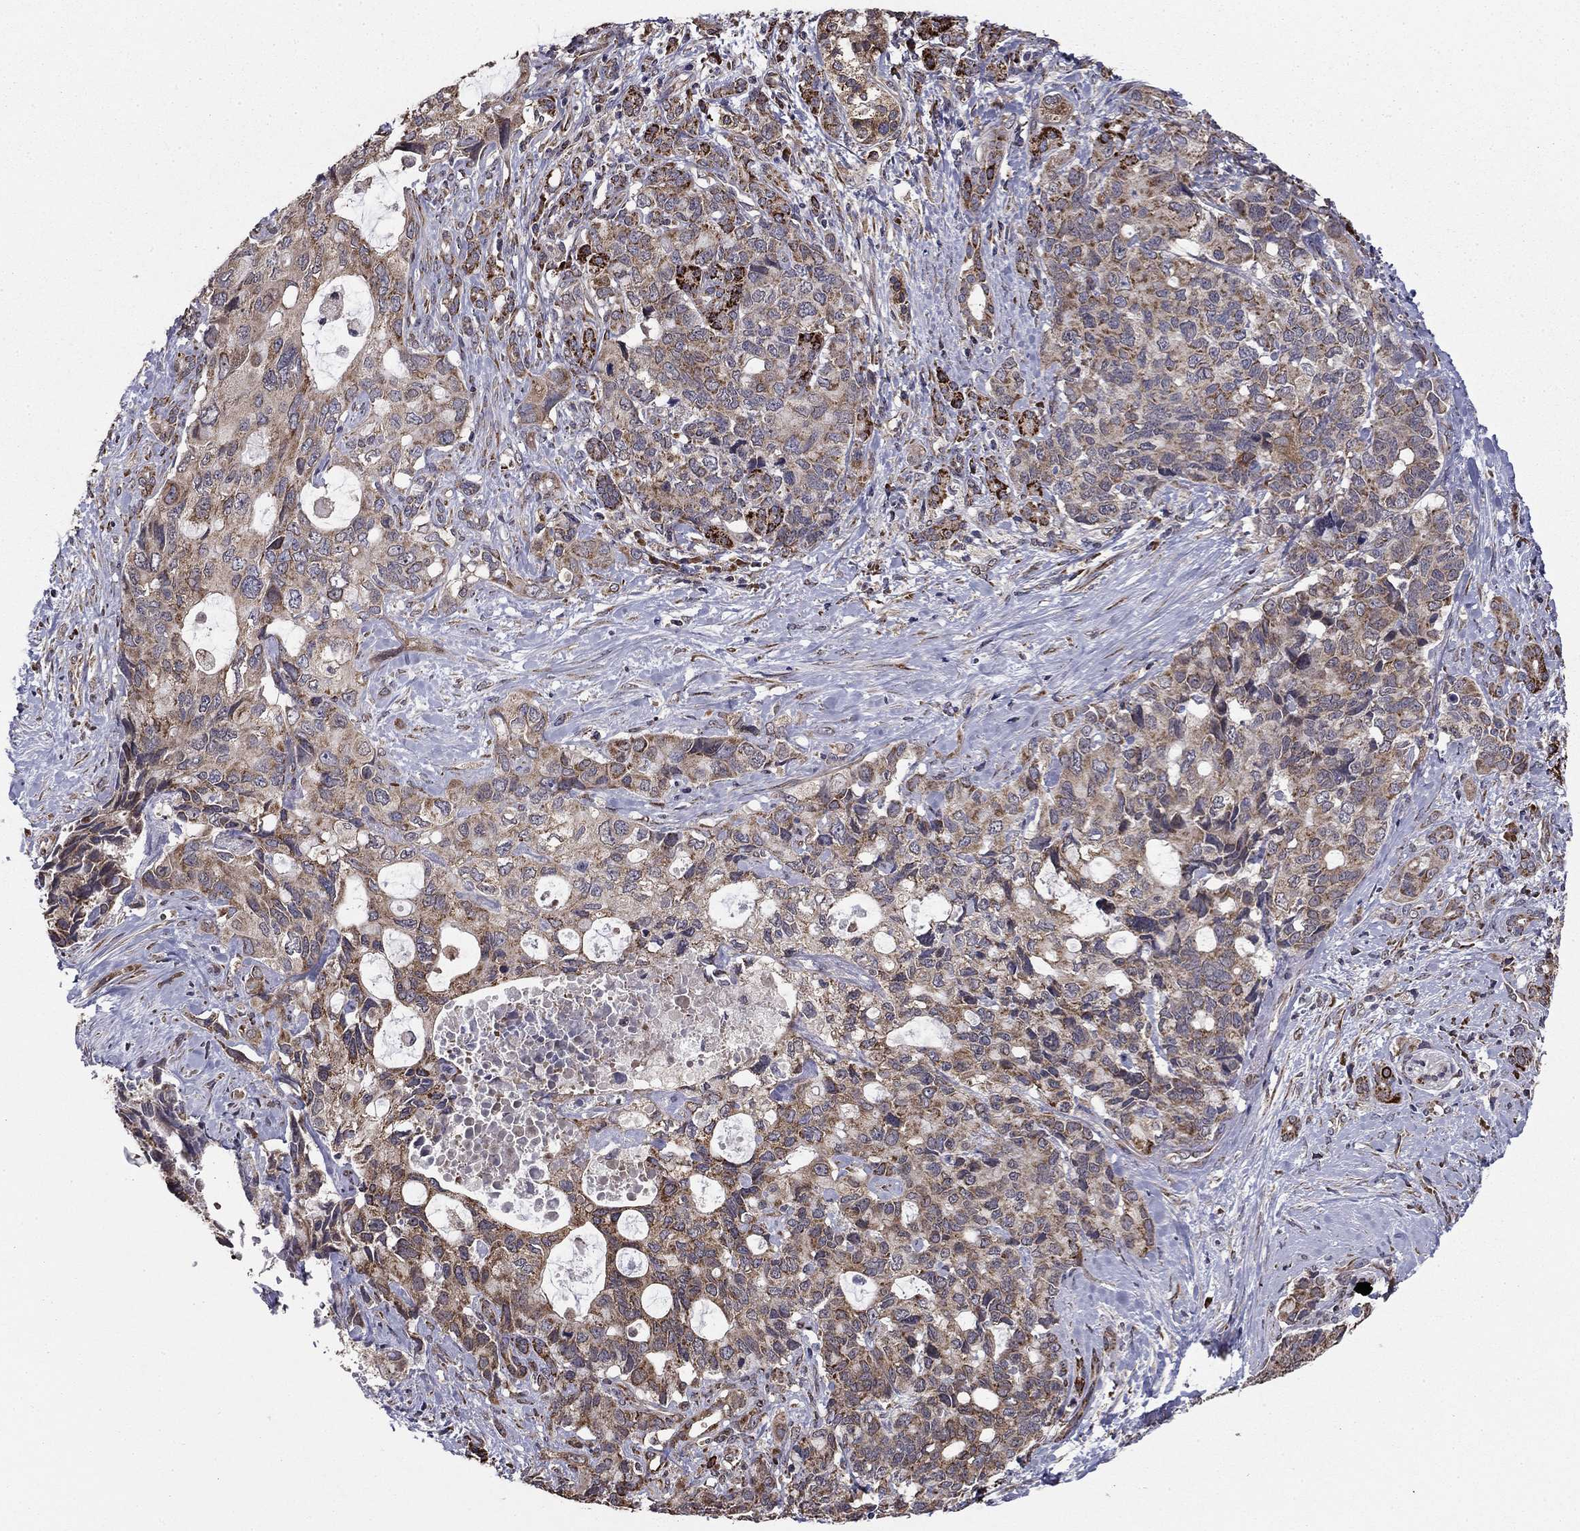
{"staining": {"intensity": "moderate", "quantity": ">75%", "location": "cytoplasmic/membranous"}, "tissue": "pancreatic cancer", "cell_type": "Tumor cells", "image_type": "cancer", "snomed": [{"axis": "morphology", "description": "Adenocarcinoma, NOS"}, {"axis": "topography", "description": "Pancreas"}], "caption": "Human adenocarcinoma (pancreatic) stained with a brown dye demonstrates moderate cytoplasmic/membranous positive expression in approximately >75% of tumor cells.", "gene": "NKIRAS1", "patient": {"sex": "female", "age": 56}}